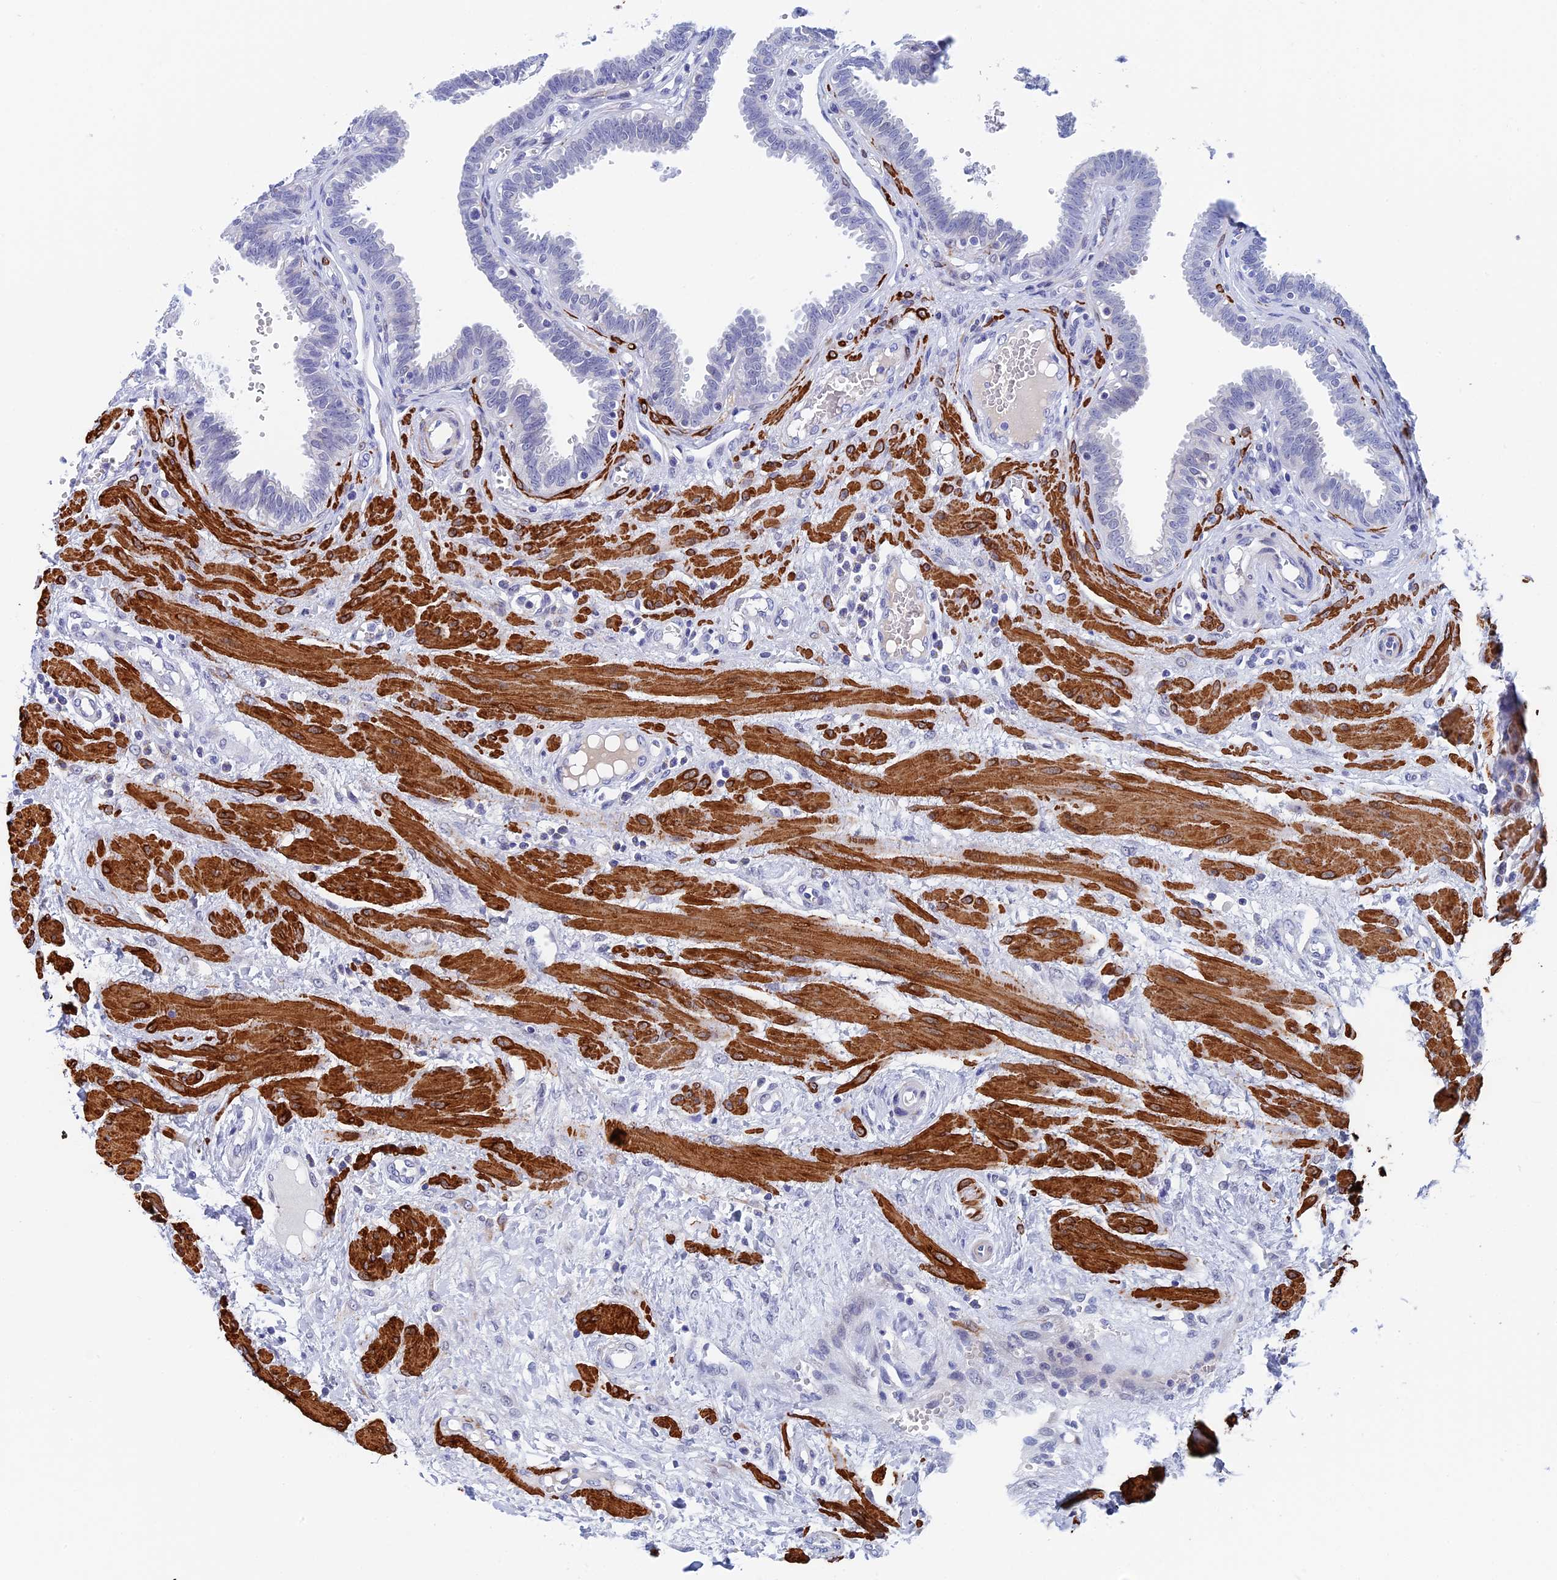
{"staining": {"intensity": "negative", "quantity": "none", "location": "none"}, "tissue": "fallopian tube", "cell_type": "Glandular cells", "image_type": "normal", "snomed": [{"axis": "morphology", "description": "Normal tissue, NOS"}, {"axis": "topography", "description": "Fallopian tube"}], "caption": "Immunohistochemistry (IHC) of benign human fallopian tube demonstrates no expression in glandular cells.", "gene": "WDR83", "patient": {"sex": "female", "age": 32}}